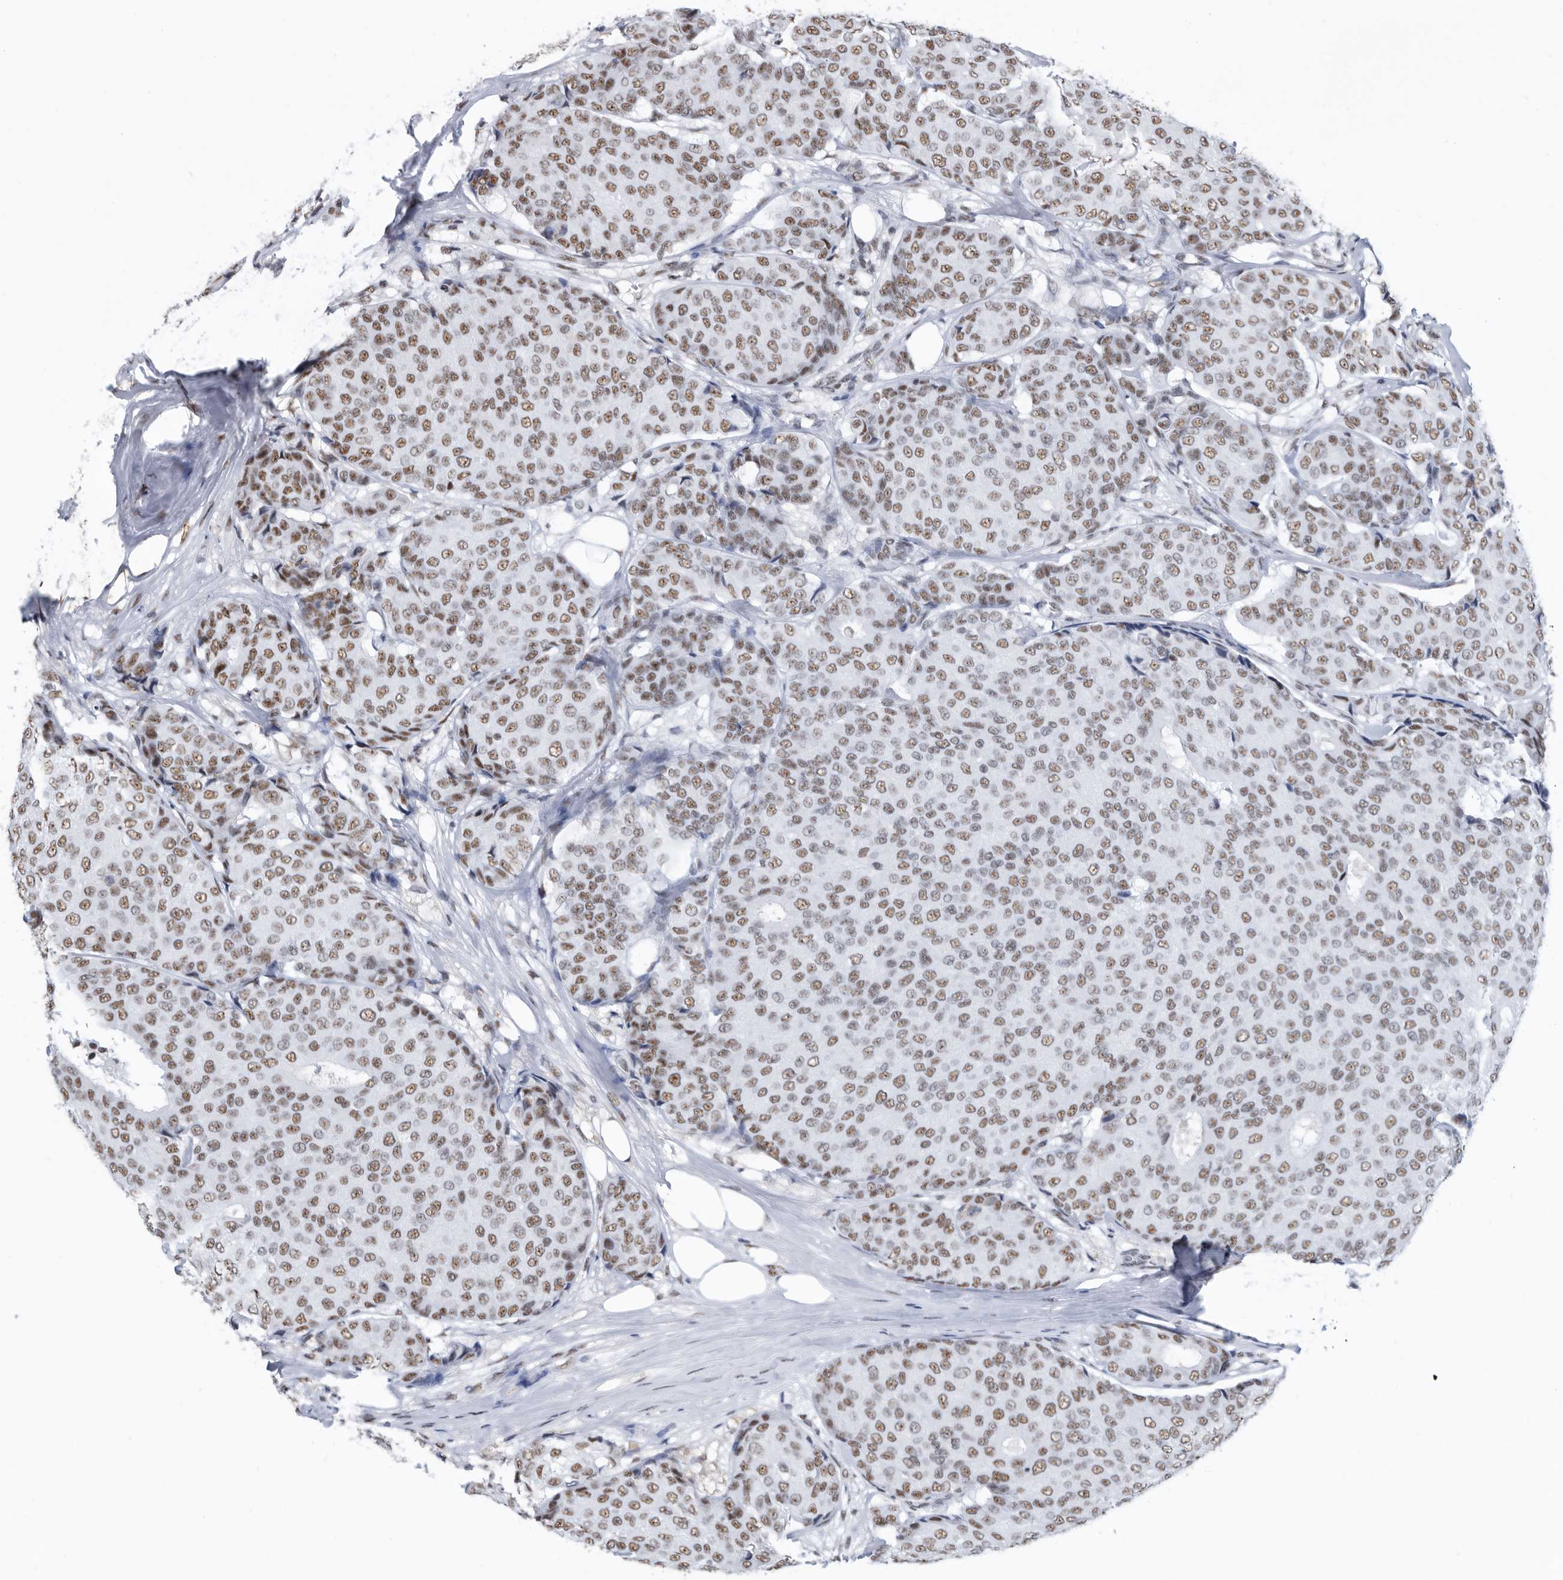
{"staining": {"intensity": "moderate", "quantity": ">75%", "location": "nuclear"}, "tissue": "breast cancer", "cell_type": "Tumor cells", "image_type": "cancer", "snomed": [{"axis": "morphology", "description": "Duct carcinoma"}, {"axis": "topography", "description": "Breast"}], "caption": "Protein analysis of breast cancer tissue demonstrates moderate nuclear positivity in about >75% of tumor cells.", "gene": "SF3A1", "patient": {"sex": "female", "age": 75}}